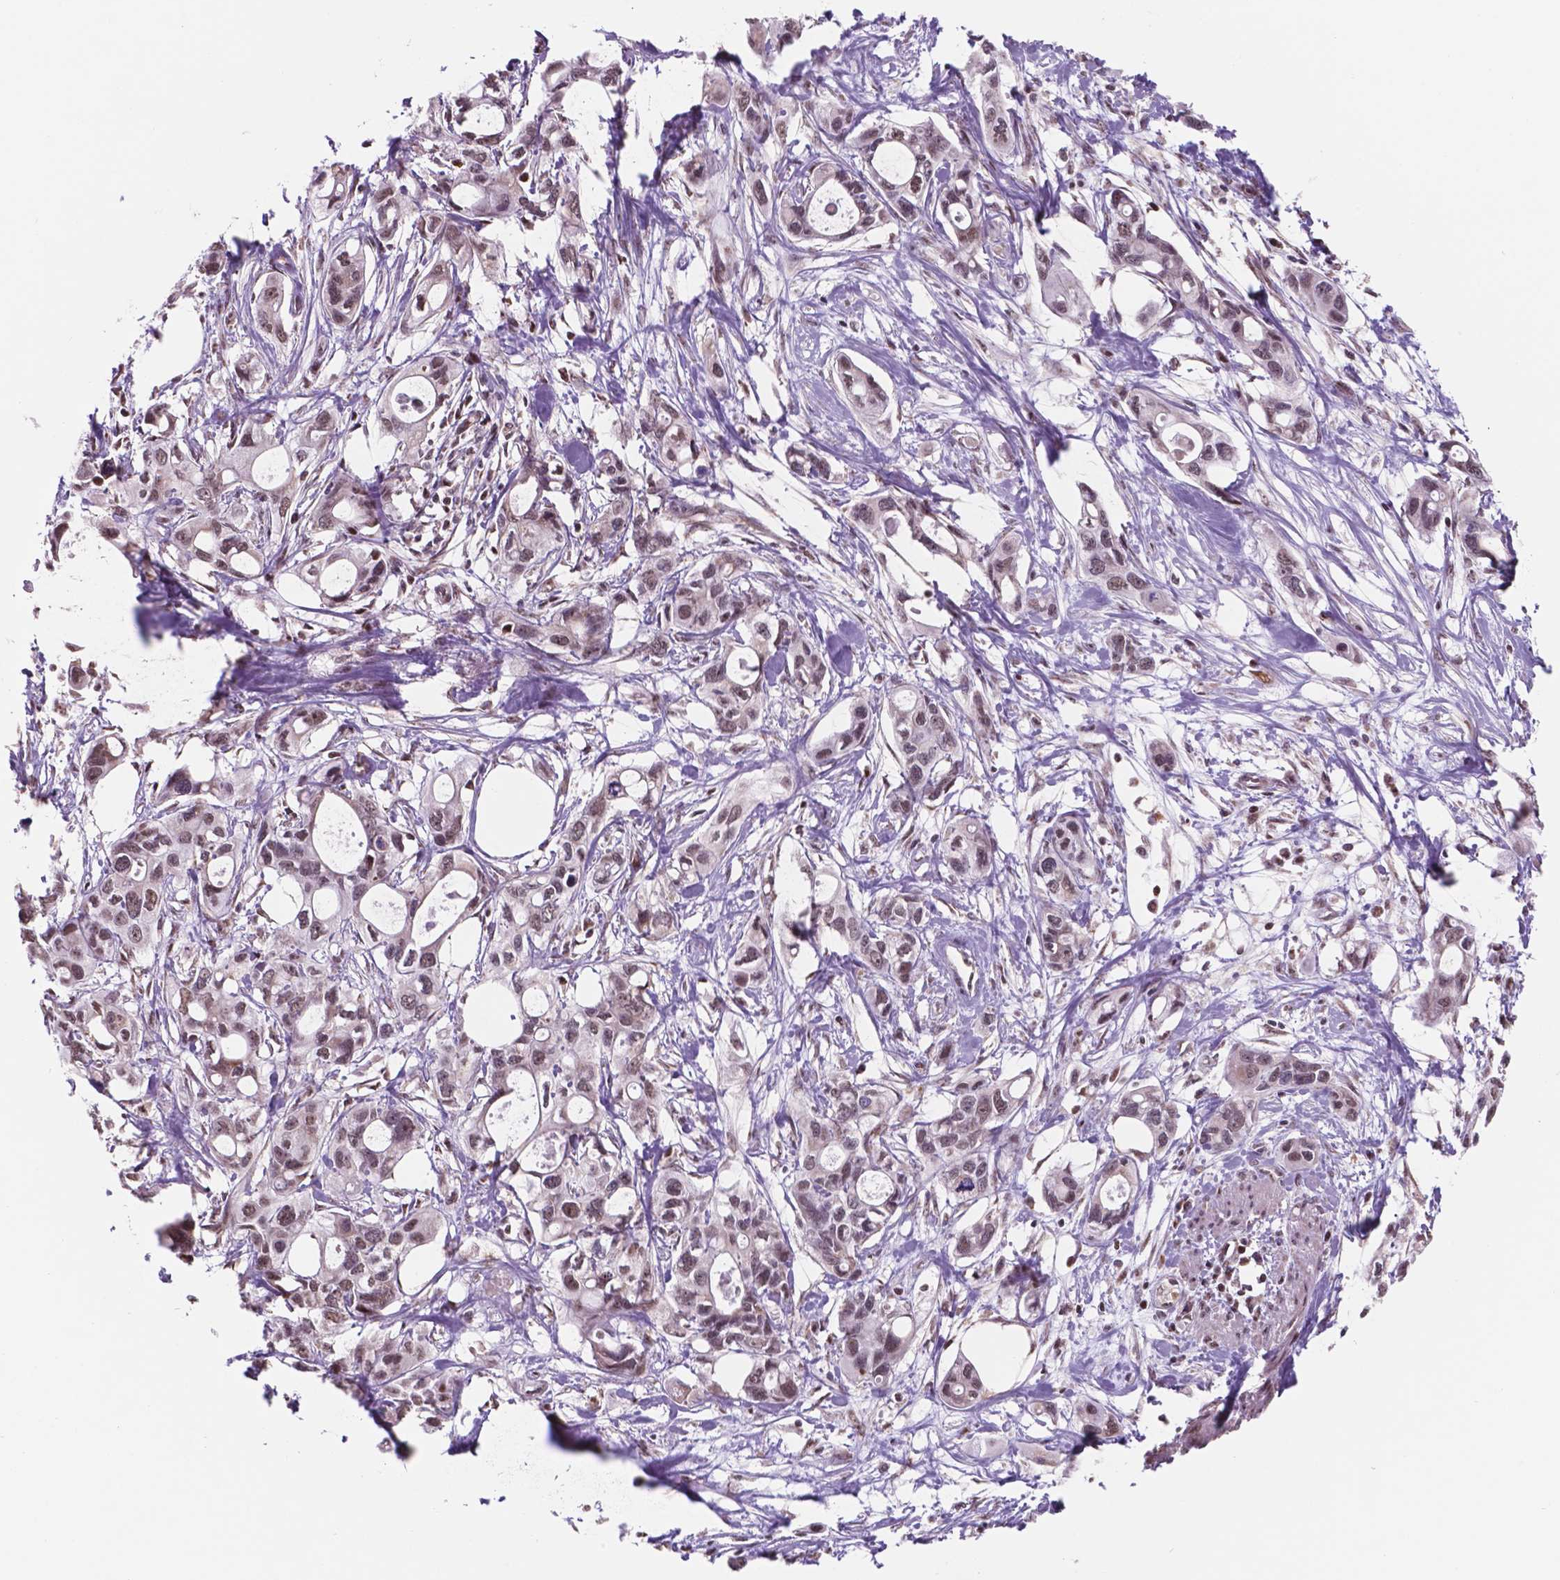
{"staining": {"intensity": "moderate", "quantity": "25%-75%", "location": "nuclear"}, "tissue": "pancreatic cancer", "cell_type": "Tumor cells", "image_type": "cancer", "snomed": [{"axis": "morphology", "description": "Adenocarcinoma, NOS"}, {"axis": "topography", "description": "Pancreas"}], "caption": "Brown immunohistochemical staining in pancreatic cancer demonstrates moderate nuclear staining in about 25%-75% of tumor cells.", "gene": "NDUFA10", "patient": {"sex": "male", "age": 60}}